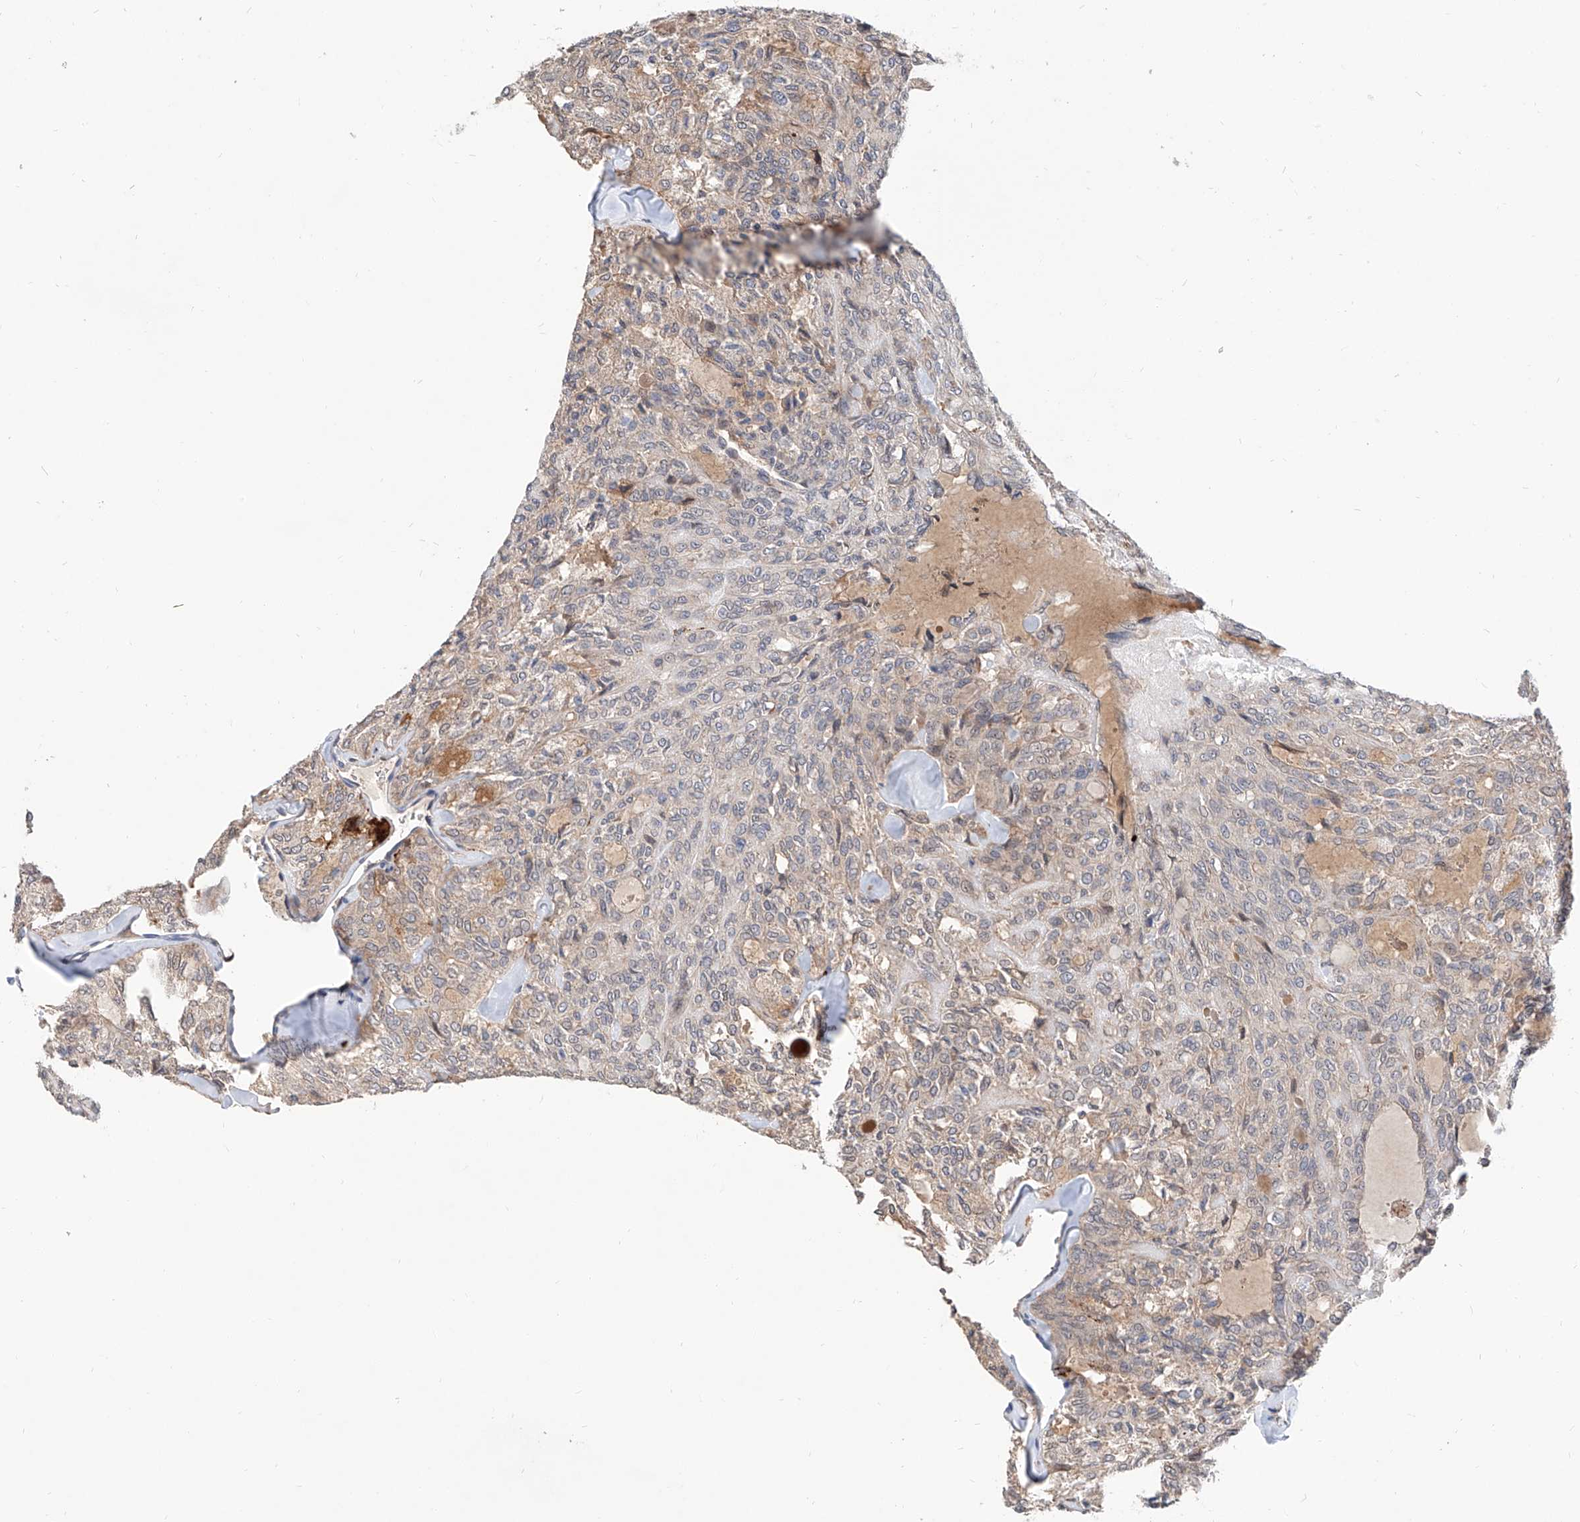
{"staining": {"intensity": "weak", "quantity": "25%-75%", "location": "cytoplasmic/membranous"}, "tissue": "thyroid cancer", "cell_type": "Tumor cells", "image_type": "cancer", "snomed": [{"axis": "morphology", "description": "Follicular adenoma carcinoma, NOS"}, {"axis": "topography", "description": "Thyroid gland"}], "caption": "The histopathology image exhibits staining of thyroid cancer, revealing weak cytoplasmic/membranous protein positivity (brown color) within tumor cells.", "gene": "MAGEE2", "patient": {"sex": "male", "age": 75}}